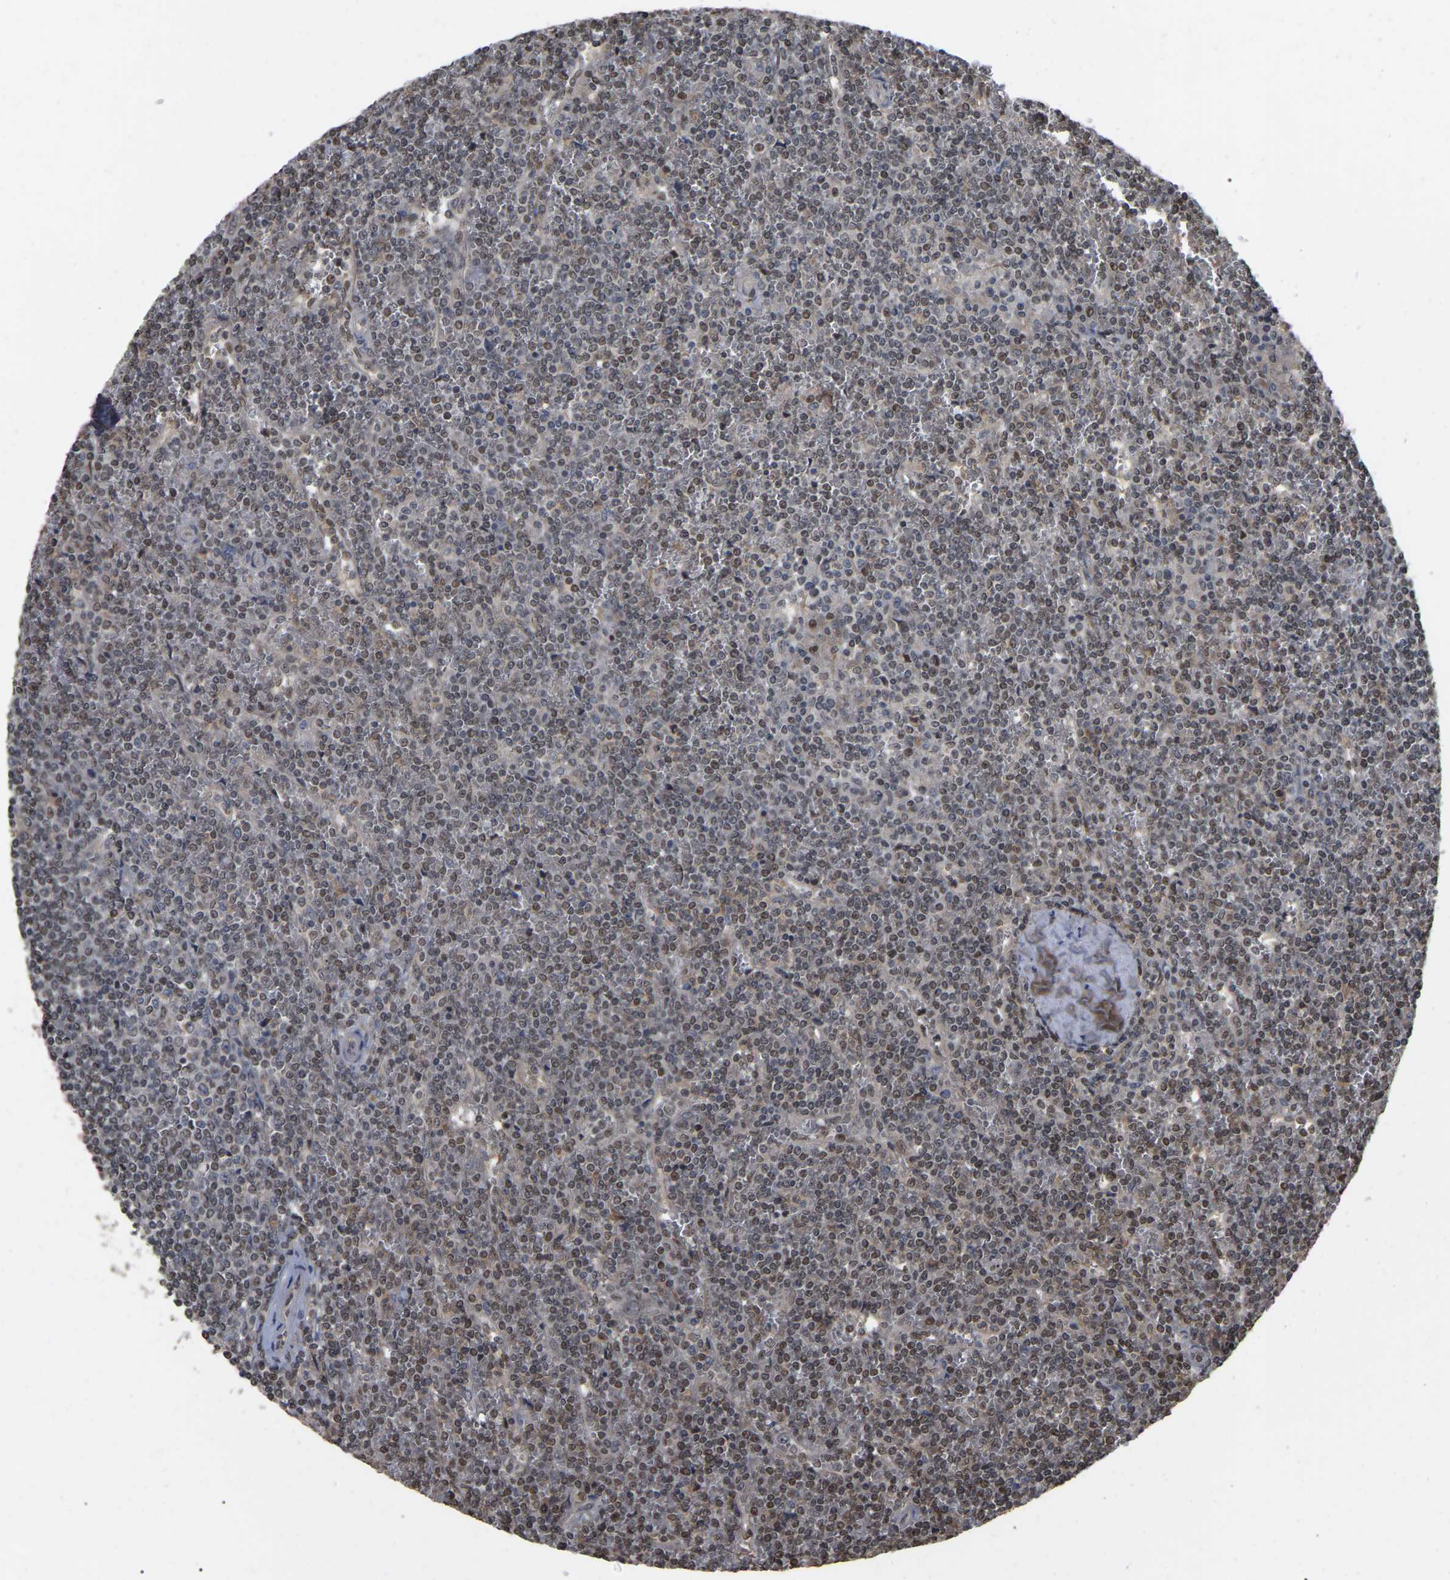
{"staining": {"intensity": "weak", "quantity": "25%-75%", "location": "nuclear"}, "tissue": "lymphoma", "cell_type": "Tumor cells", "image_type": "cancer", "snomed": [{"axis": "morphology", "description": "Malignant lymphoma, non-Hodgkin's type, Low grade"}, {"axis": "topography", "description": "Spleen"}], "caption": "Brown immunohistochemical staining in human low-grade malignant lymphoma, non-Hodgkin's type exhibits weak nuclear positivity in about 25%-75% of tumor cells.", "gene": "FAM219A", "patient": {"sex": "female", "age": 19}}